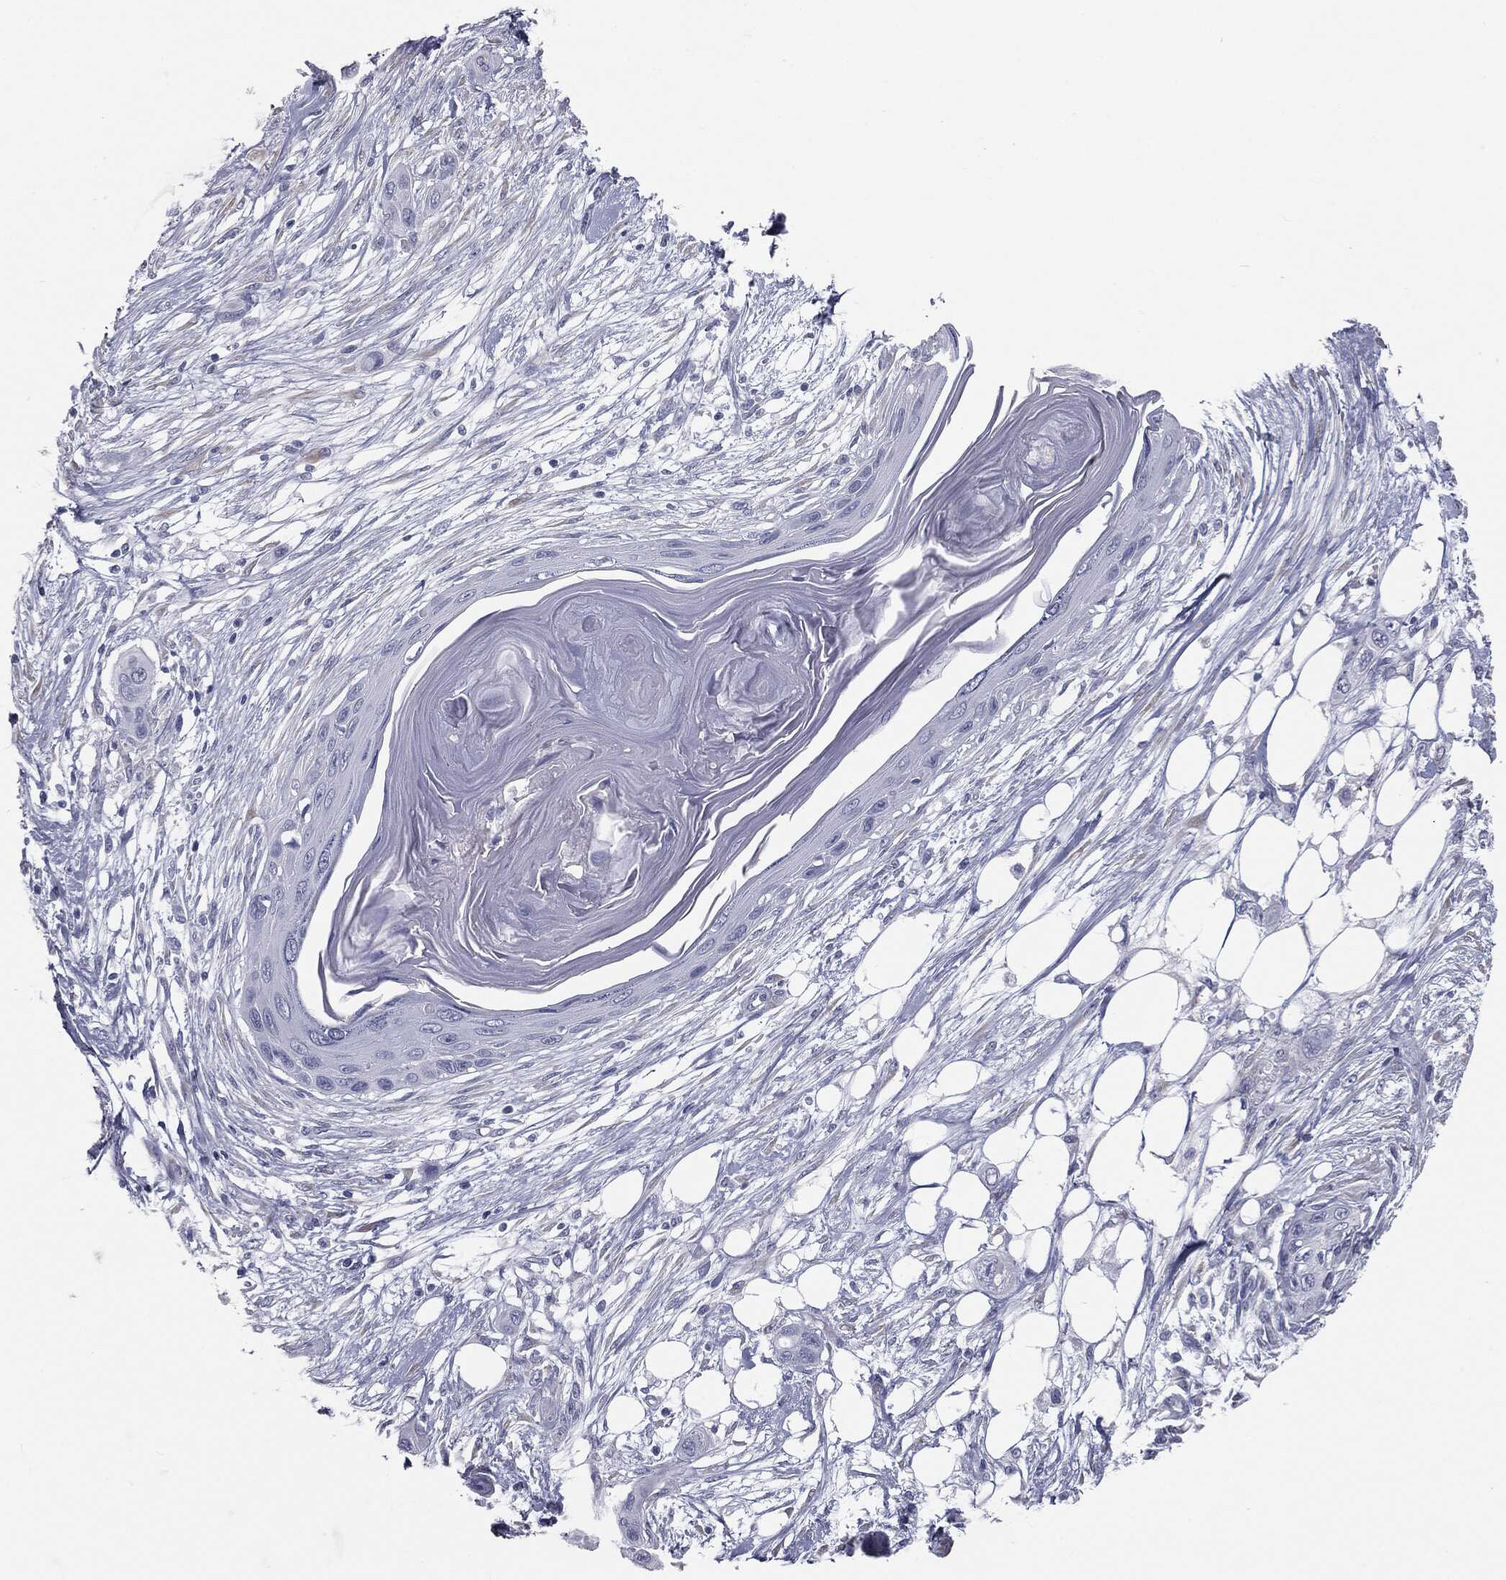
{"staining": {"intensity": "negative", "quantity": "none", "location": "none"}, "tissue": "skin cancer", "cell_type": "Tumor cells", "image_type": "cancer", "snomed": [{"axis": "morphology", "description": "Squamous cell carcinoma, NOS"}, {"axis": "topography", "description": "Skin"}], "caption": "Immunohistochemistry (IHC) photomicrograph of human squamous cell carcinoma (skin) stained for a protein (brown), which reveals no expression in tumor cells.", "gene": "MUC5AC", "patient": {"sex": "male", "age": 79}}